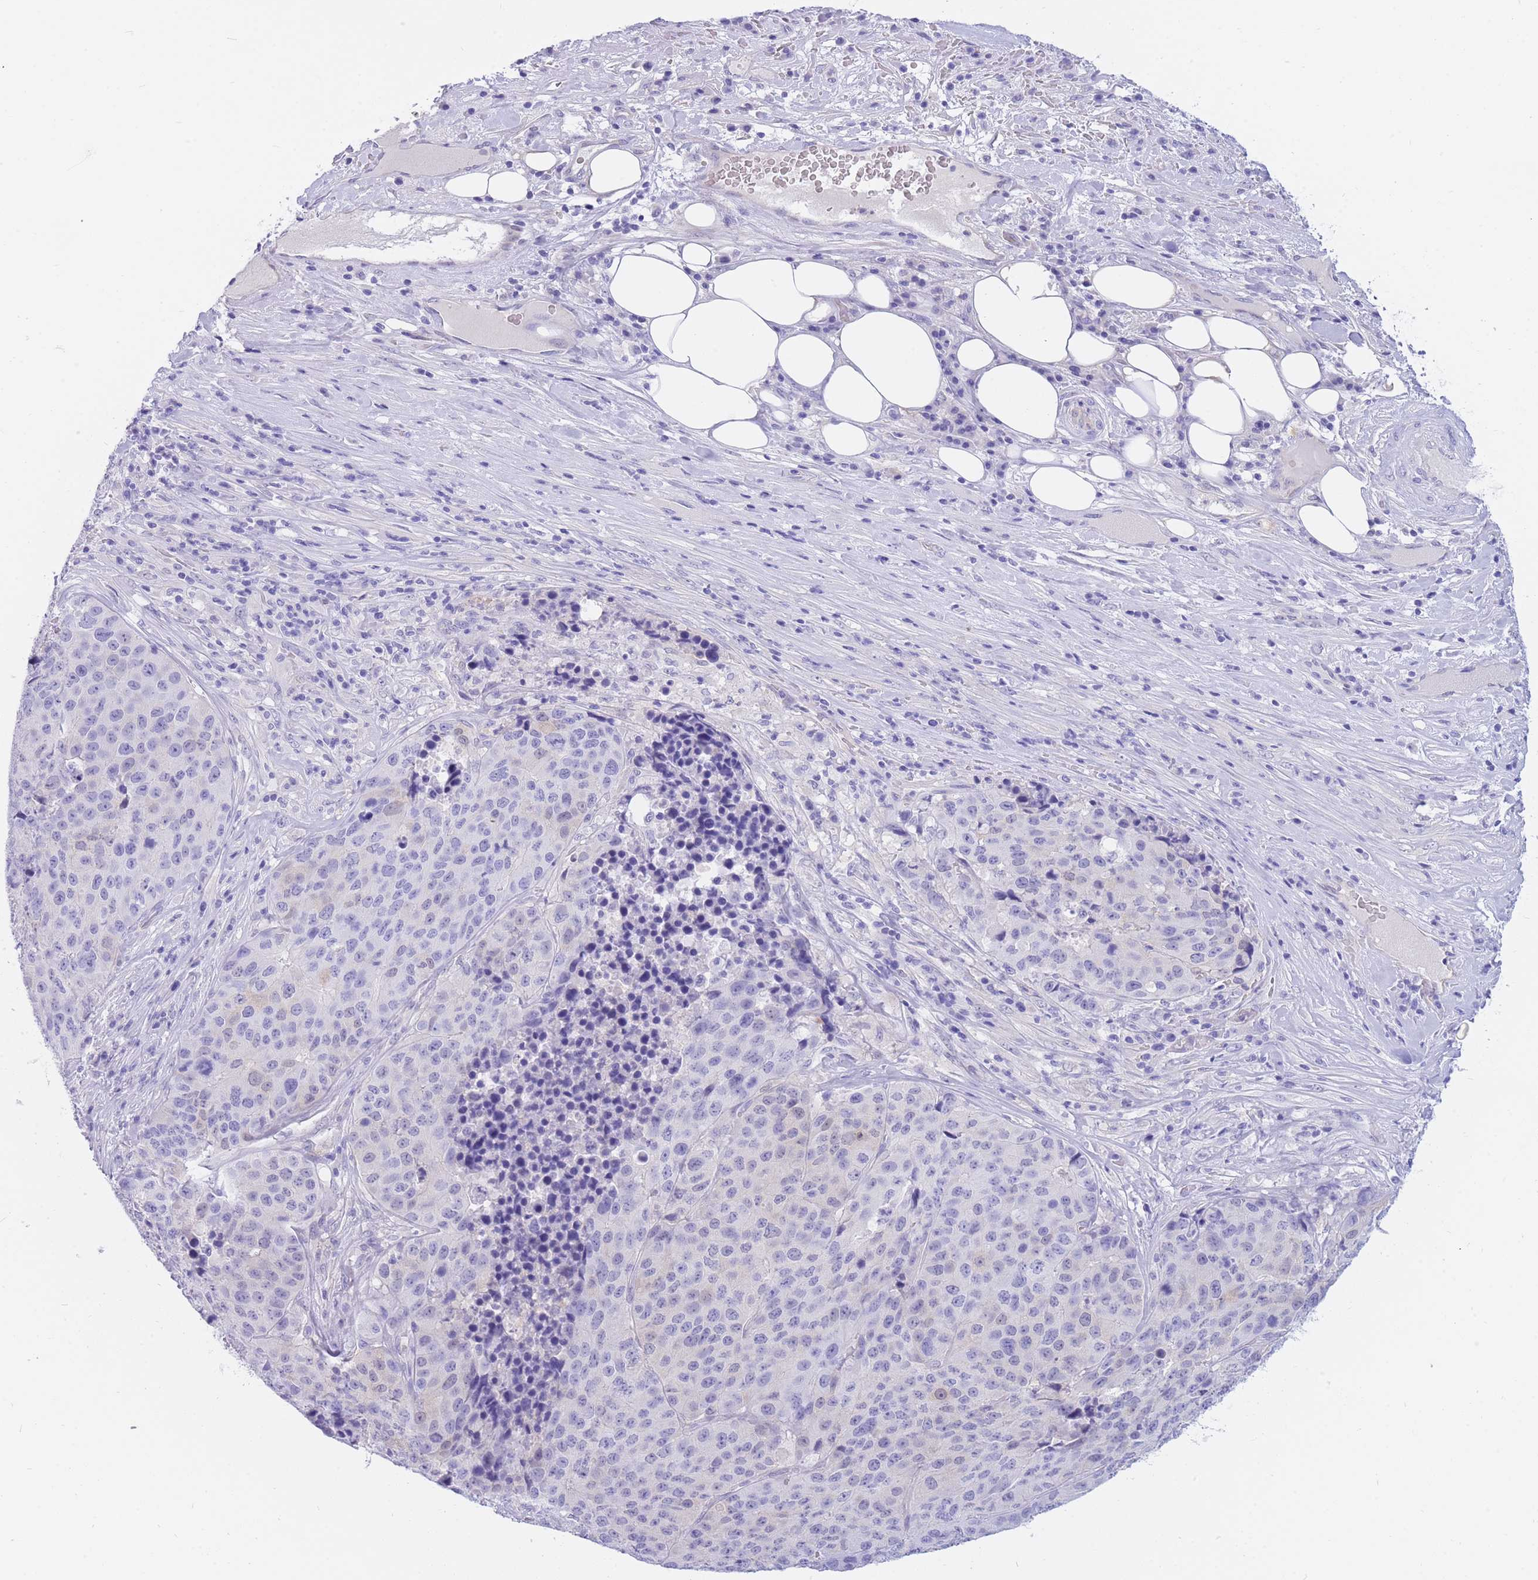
{"staining": {"intensity": "negative", "quantity": "none", "location": "none"}, "tissue": "stomach cancer", "cell_type": "Tumor cells", "image_type": "cancer", "snomed": [{"axis": "morphology", "description": "Adenocarcinoma, NOS"}, {"axis": "topography", "description": "Stomach"}], "caption": "Micrograph shows no significant protein staining in tumor cells of stomach cancer.", "gene": "SULT1A1", "patient": {"sex": "male", "age": 71}}